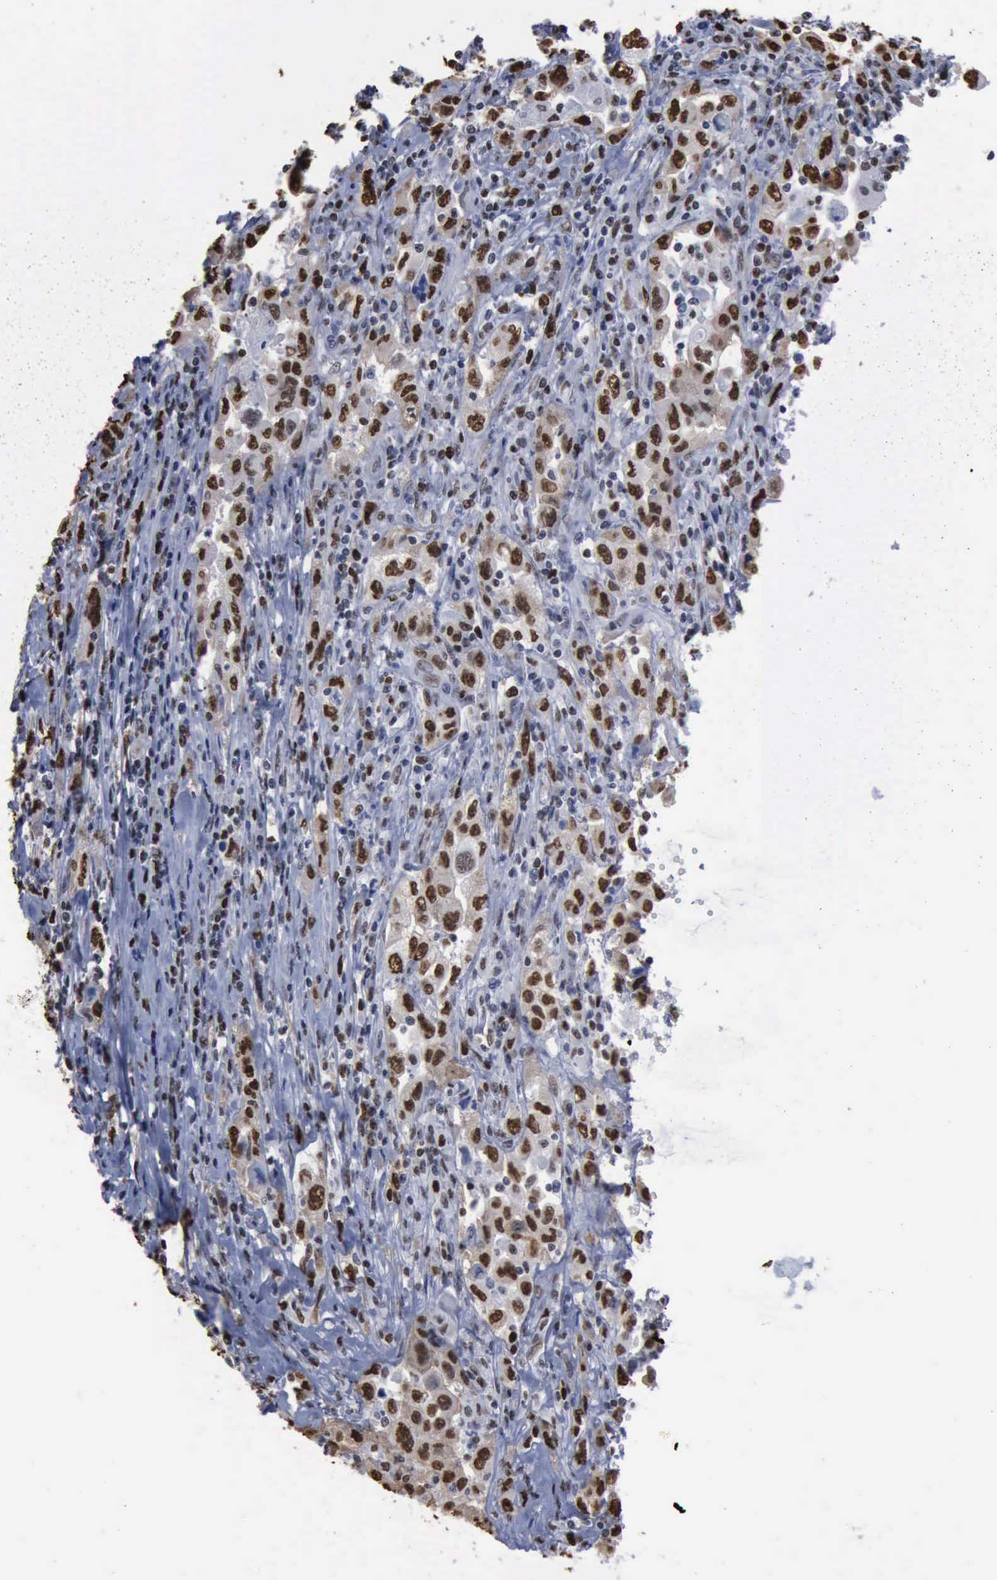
{"staining": {"intensity": "moderate", "quantity": "25%-75%", "location": "nuclear"}, "tissue": "pancreatic cancer", "cell_type": "Tumor cells", "image_type": "cancer", "snomed": [{"axis": "morphology", "description": "Adenocarcinoma, NOS"}, {"axis": "topography", "description": "Pancreas"}], "caption": "Adenocarcinoma (pancreatic) was stained to show a protein in brown. There is medium levels of moderate nuclear staining in approximately 25%-75% of tumor cells.", "gene": "PCNA", "patient": {"sex": "male", "age": 70}}